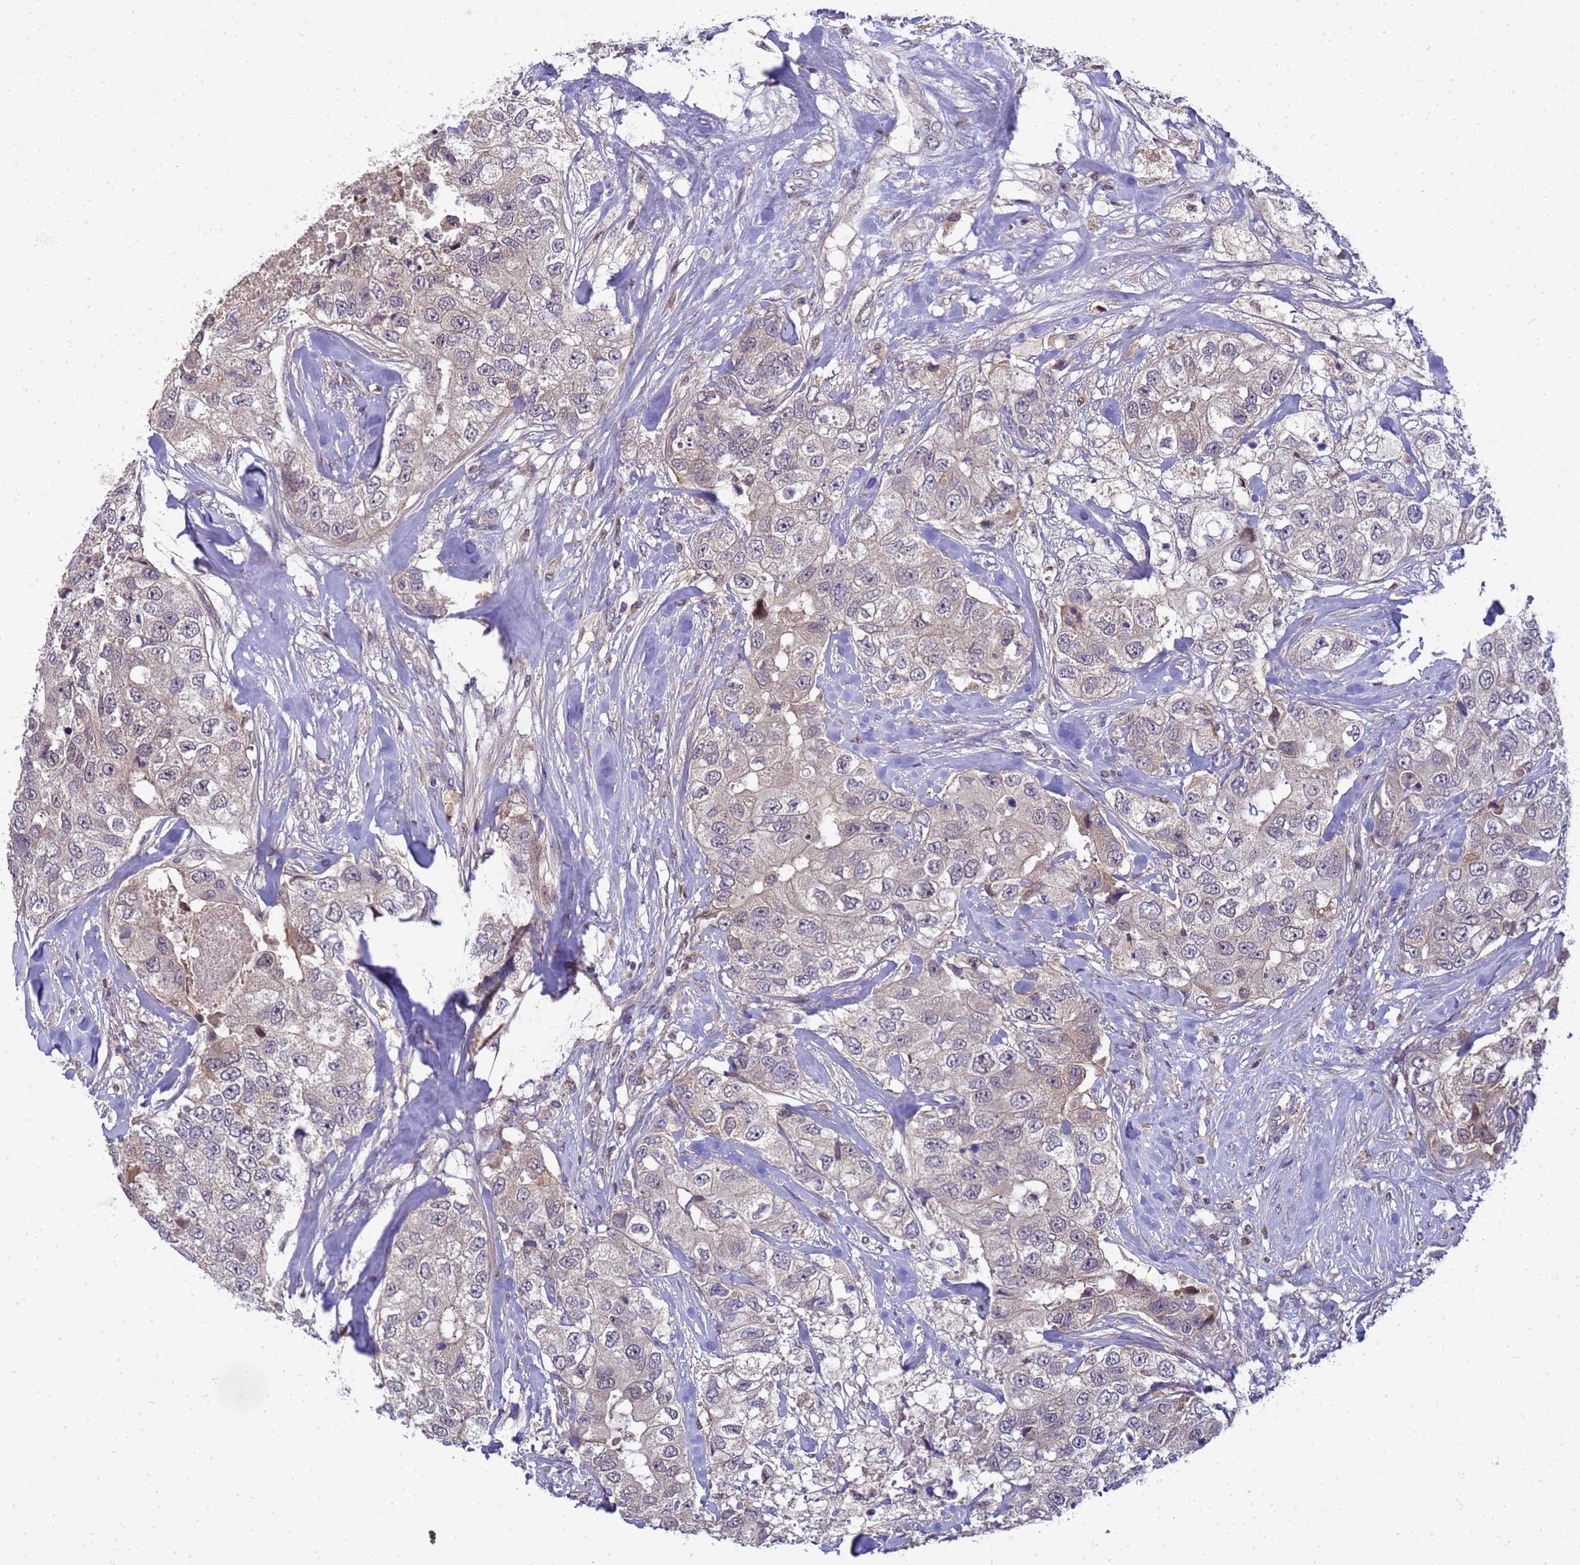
{"staining": {"intensity": "negative", "quantity": "none", "location": "none"}, "tissue": "breast cancer", "cell_type": "Tumor cells", "image_type": "cancer", "snomed": [{"axis": "morphology", "description": "Duct carcinoma"}, {"axis": "topography", "description": "Breast"}], "caption": "Immunohistochemistry photomicrograph of neoplastic tissue: breast cancer stained with DAB (3,3'-diaminobenzidine) exhibits no significant protein expression in tumor cells. (Stains: DAB immunohistochemistry with hematoxylin counter stain, Microscopy: brightfield microscopy at high magnification).", "gene": "TMEM74B", "patient": {"sex": "female", "age": 62}}